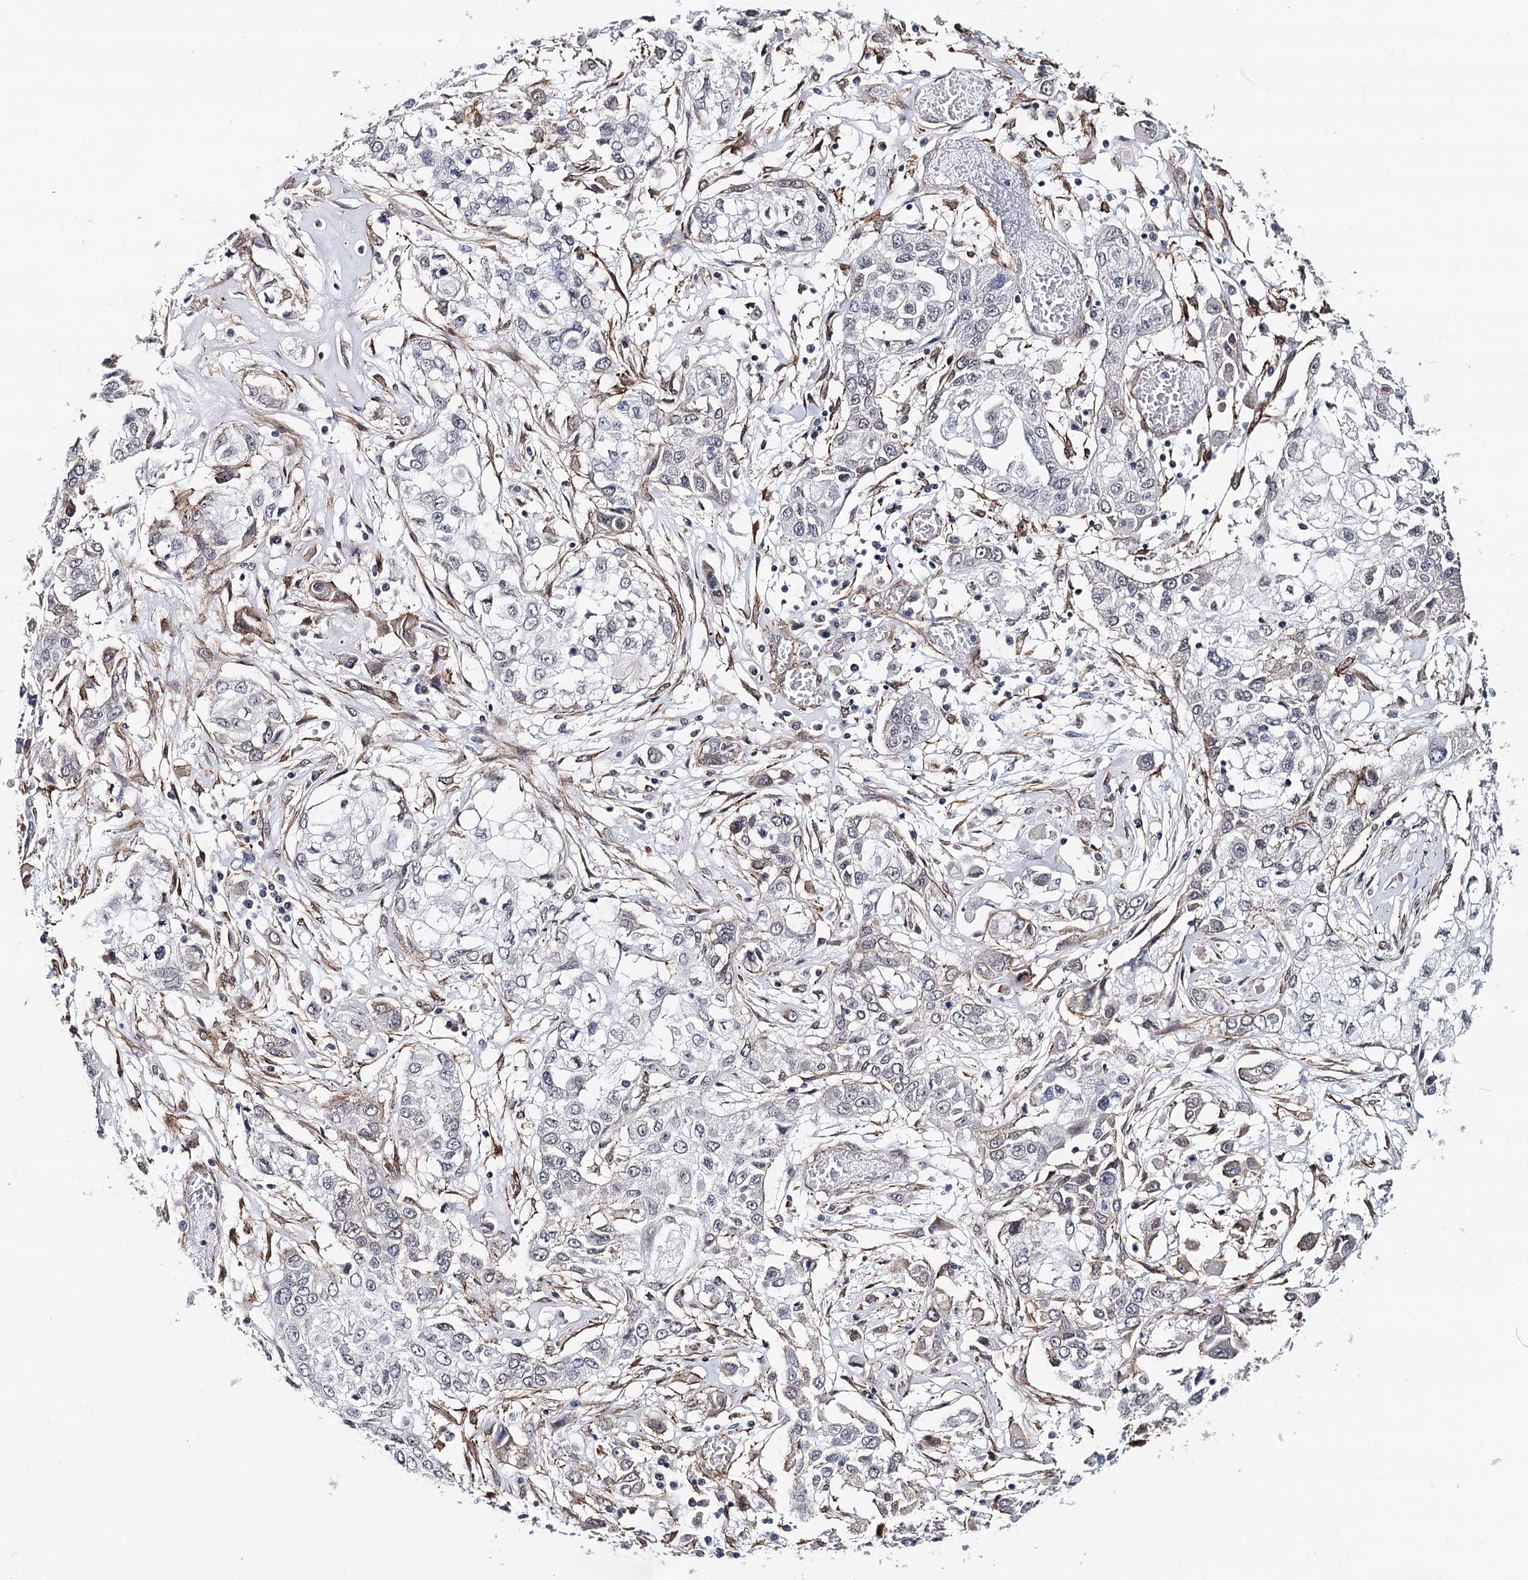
{"staining": {"intensity": "negative", "quantity": "none", "location": "none"}, "tissue": "lung cancer", "cell_type": "Tumor cells", "image_type": "cancer", "snomed": [{"axis": "morphology", "description": "Squamous cell carcinoma, NOS"}, {"axis": "topography", "description": "Lung"}], "caption": "Immunohistochemical staining of human lung squamous cell carcinoma demonstrates no significant positivity in tumor cells.", "gene": "PPP2R5B", "patient": {"sex": "male", "age": 71}}